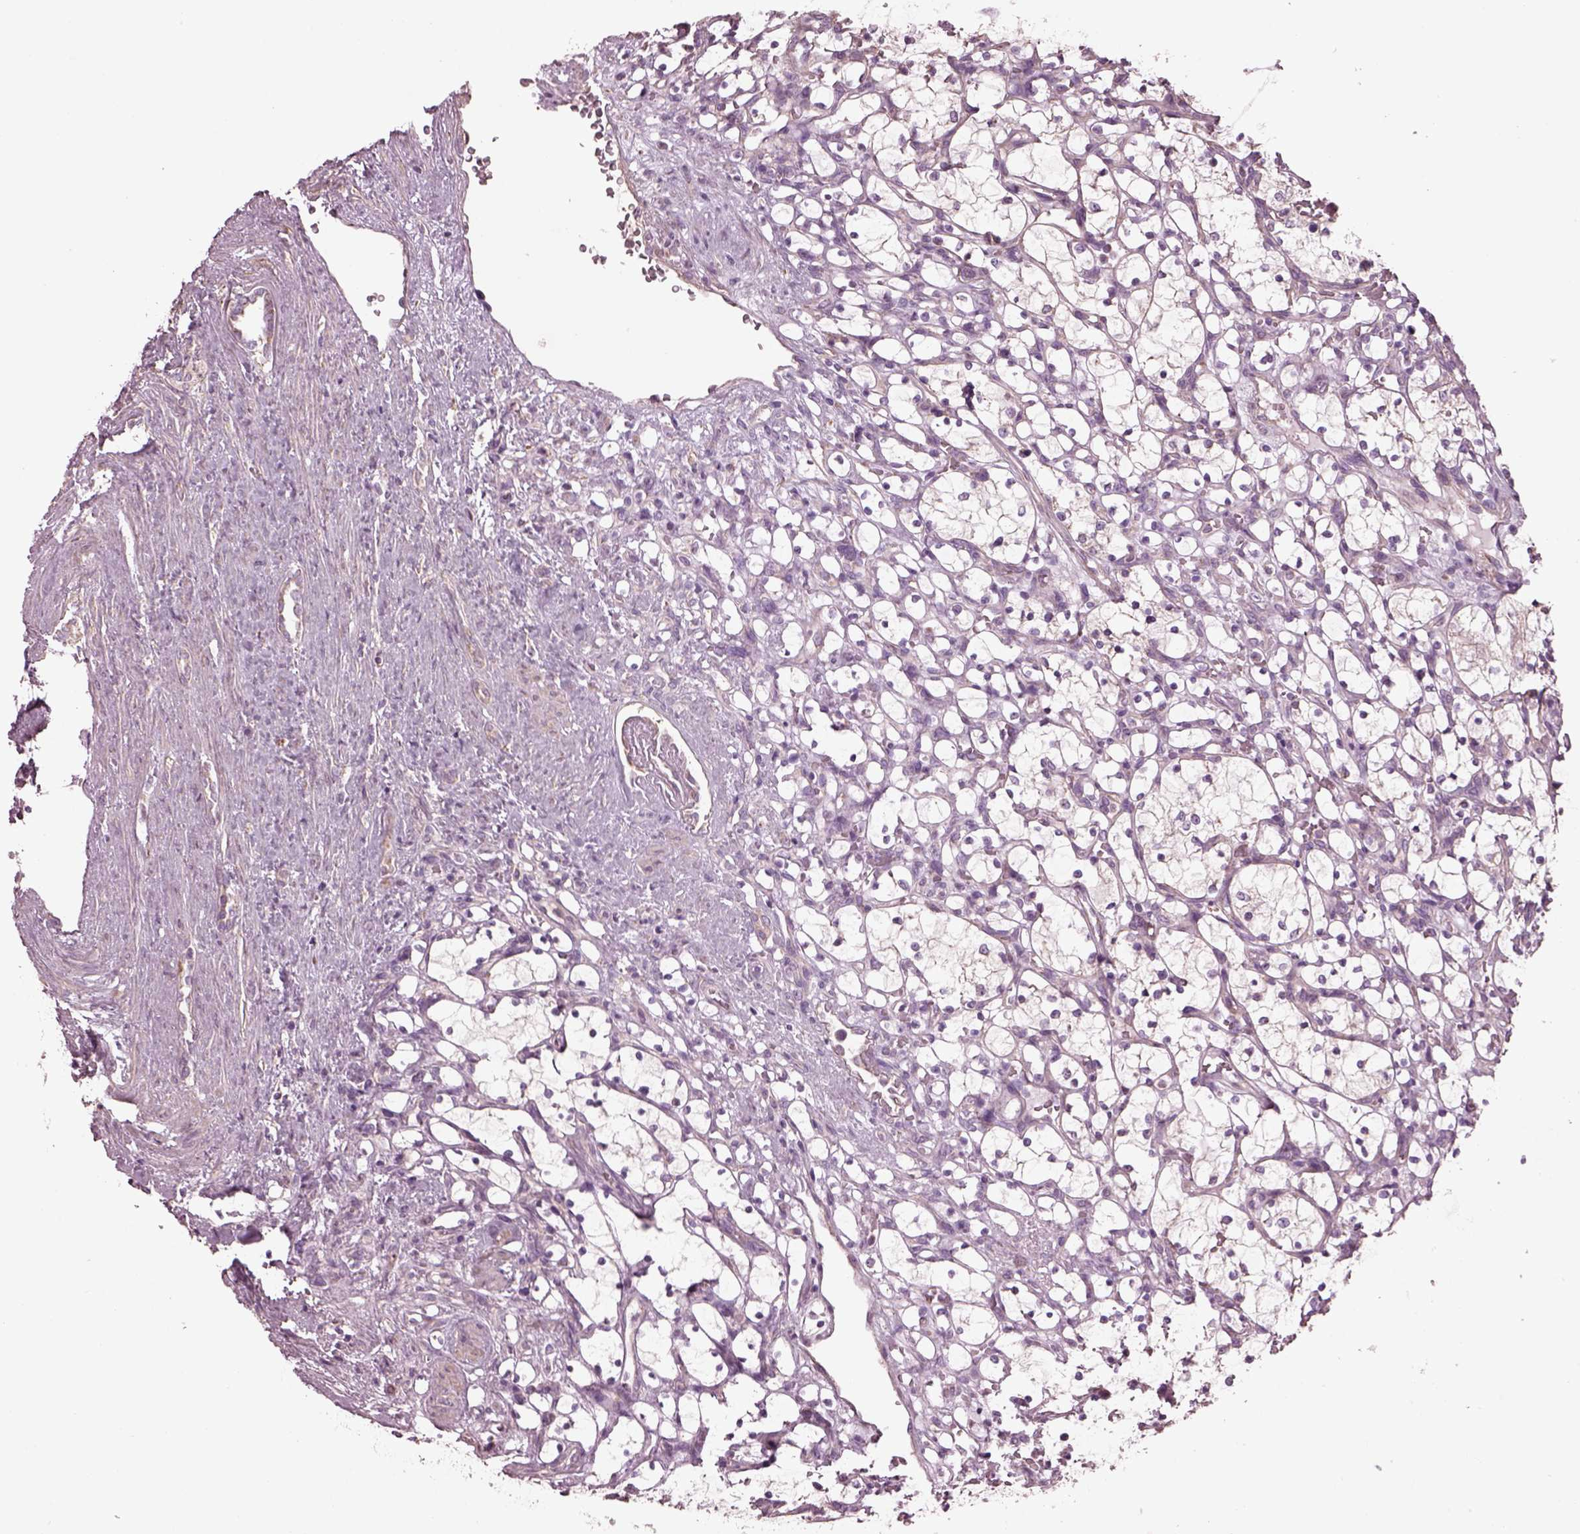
{"staining": {"intensity": "negative", "quantity": "none", "location": "none"}, "tissue": "renal cancer", "cell_type": "Tumor cells", "image_type": "cancer", "snomed": [{"axis": "morphology", "description": "Adenocarcinoma, NOS"}, {"axis": "topography", "description": "Kidney"}], "caption": "IHC image of neoplastic tissue: human renal cancer stained with DAB (3,3'-diaminobenzidine) displays no significant protein staining in tumor cells.", "gene": "SPATA7", "patient": {"sex": "female", "age": 69}}